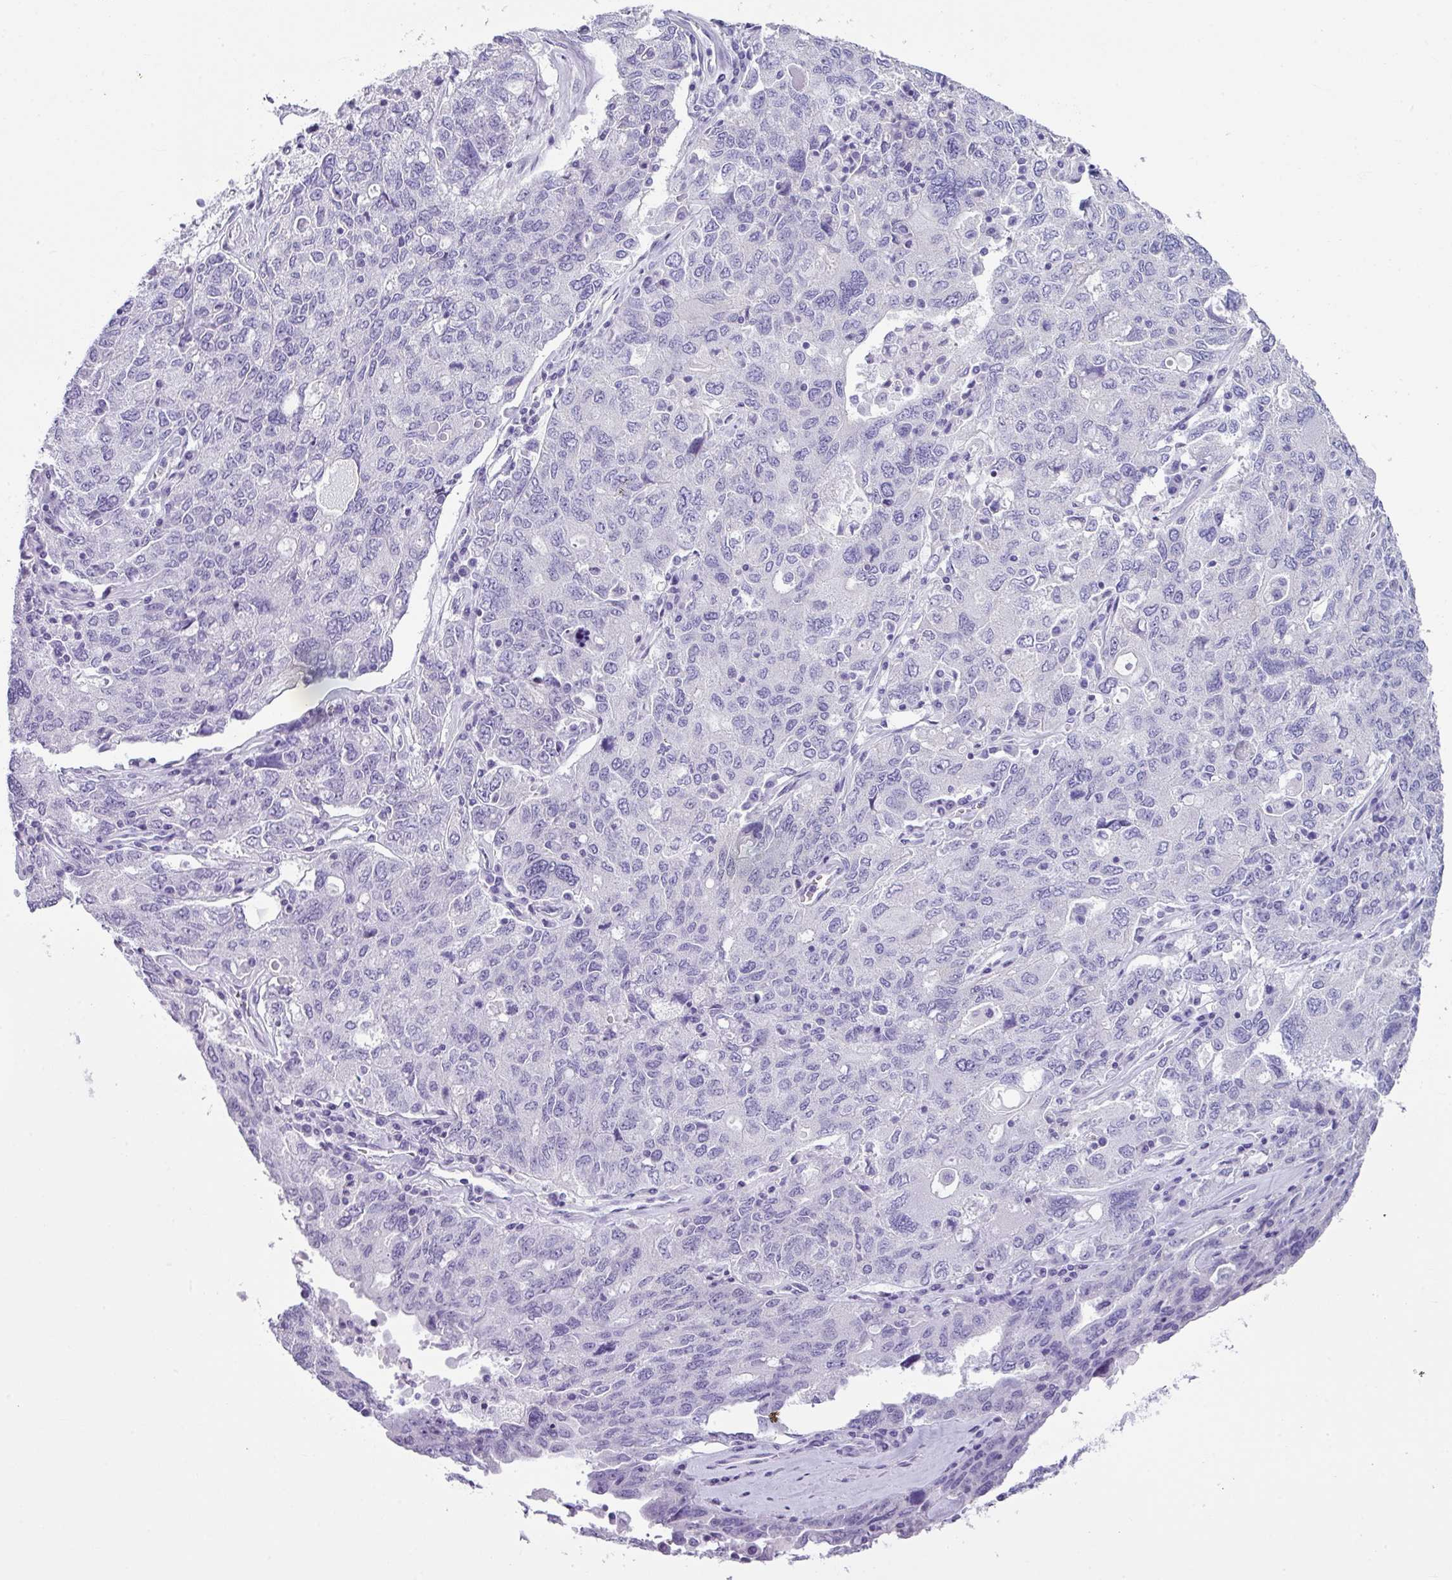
{"staining": {"intensity": "negative", "quantity": "none", "location": "none"}, "tissue": "ovarian cancer", "cell_type": "Tumor cells", "image_type": "cancer", "snomed": [{"axis": "morphology", "description": "Carcinoma, endometroid"}, {"axis": "topography", "description": "Ovary"}], "caption": "A high-resolution image shows immunohistochemistry (IHC) staining of ovarian endometroid carcinoma, which exhibits no significant expression in tumor cells. The staining is performed using DAB (3,3'-diaminobenzidine) brown chromogen with nuclei counter-stained in using hematoxylin.", "gene": "PALS2", "patient": {"sex": "female", "age": 62}}